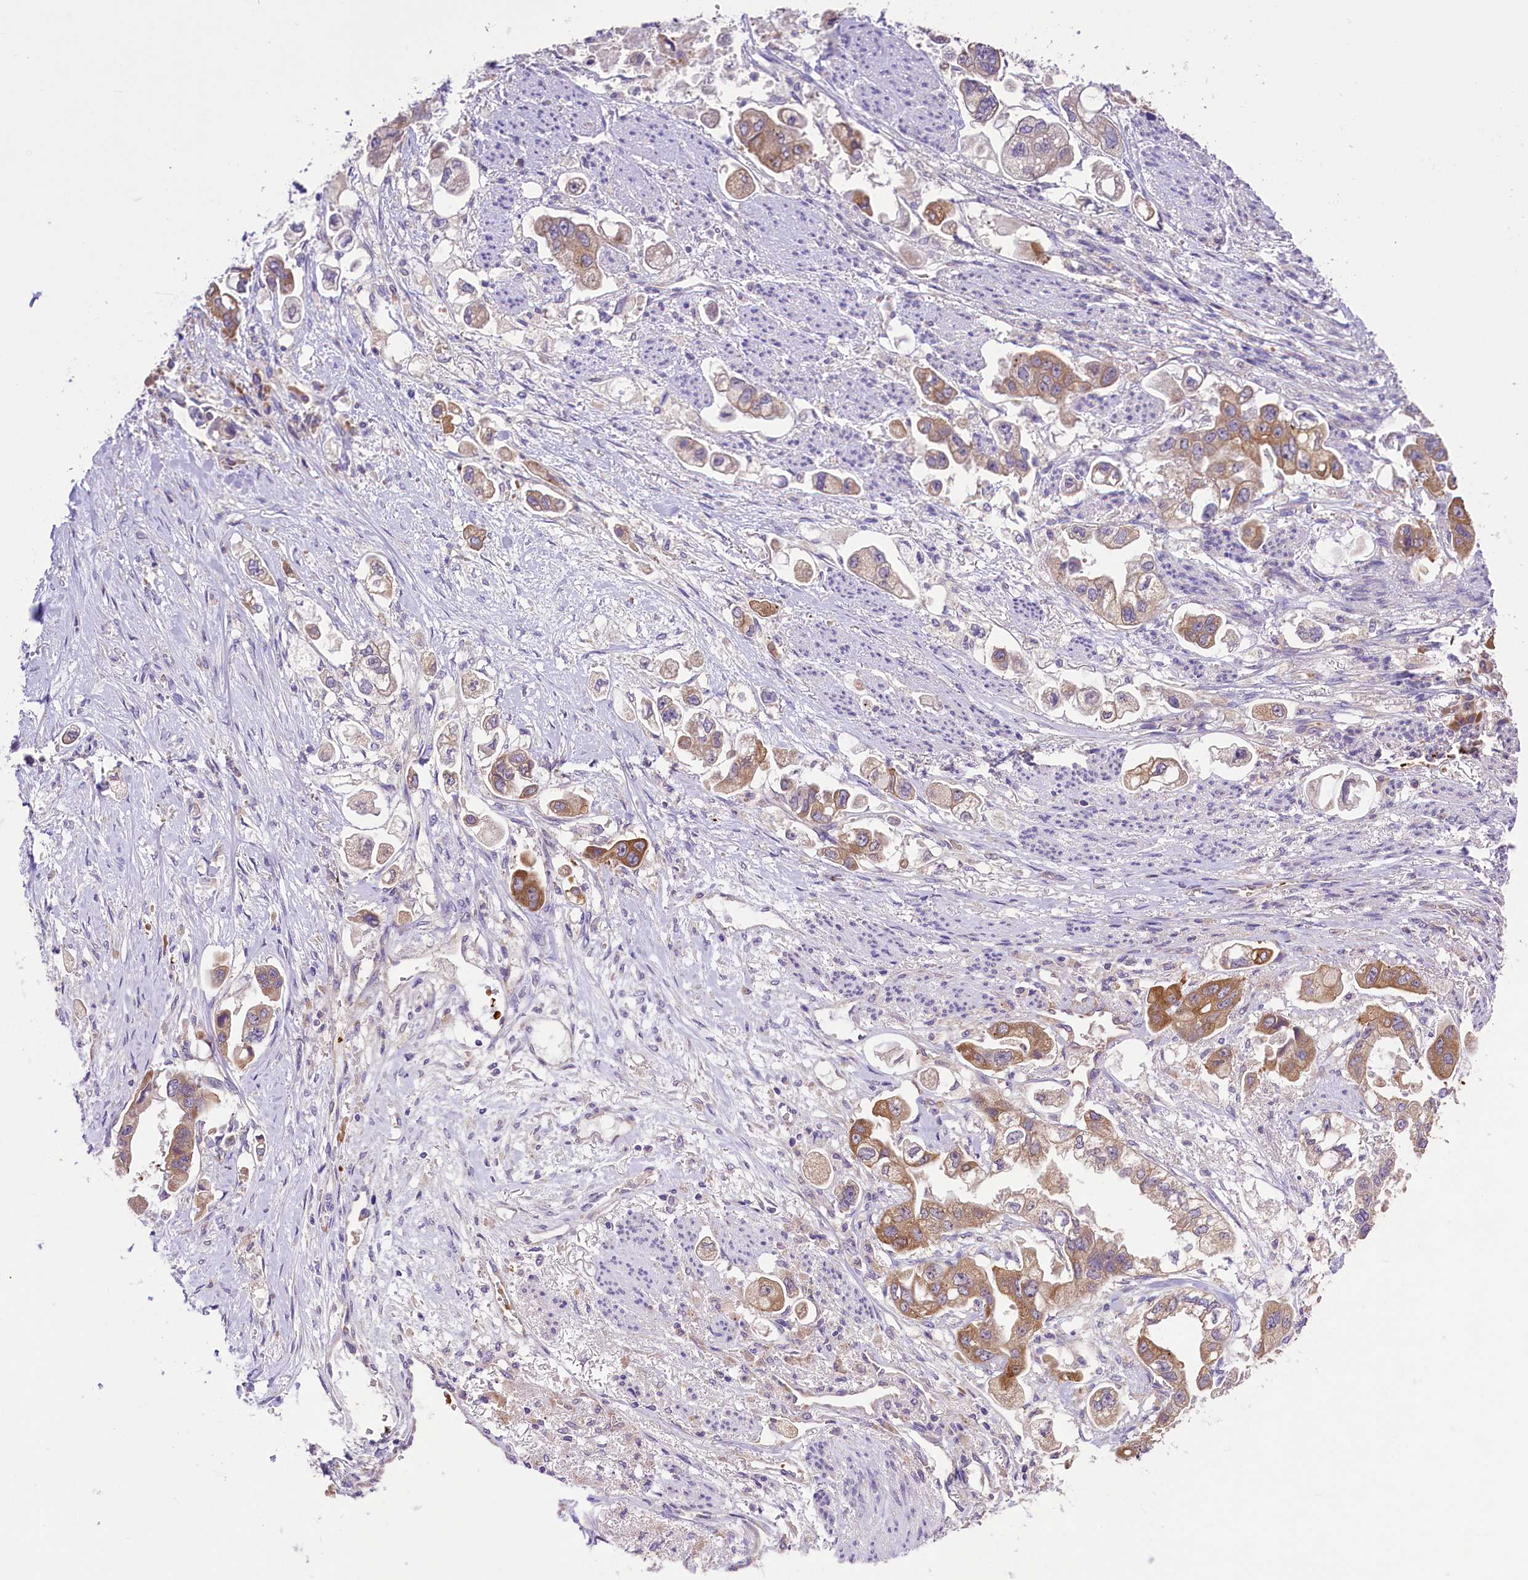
{"staining": {"intensity": "moderate", "quantity": "25%-75%", "location": "cytoplasmic/membranous"}, "tissue": "stomach cancer", "cell_type": "Tumor cells", "image_type": "cancer", "snomed": [{"axis": "morphology", "description": "Adenocarcinoma, NOS"}, {"axis": "topography", "description": "Stomach"}], "caption": "The image shows staining of adenocarcinoma (stomach), revealing moderate cytoplasmic/membranous protein expression (brown color) within tumor cells.", "gene": "LARP4", "patient": {"sex": "male", "age": 62}}